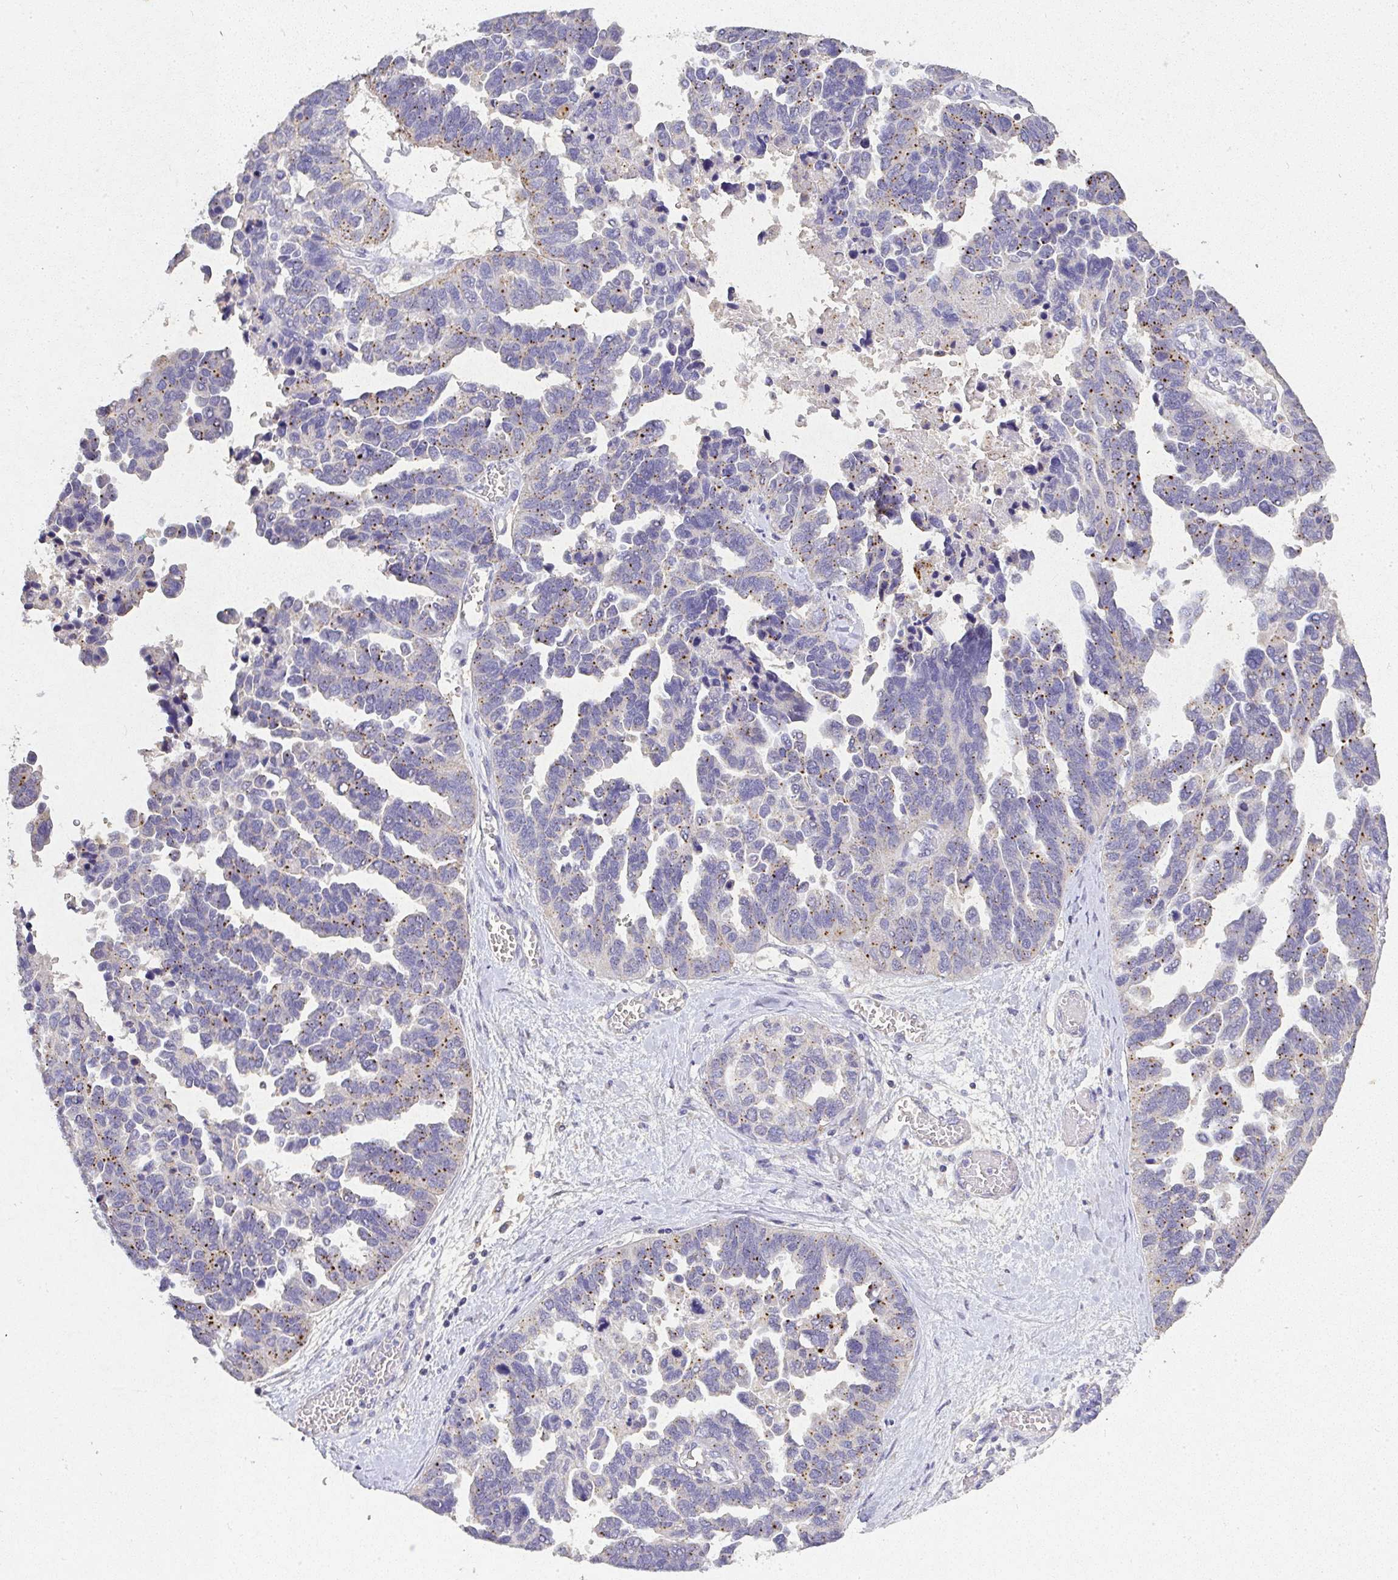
{"staining": {"intensity": "moderate", "quantity": "<25%", "location": "cytoplasmic/membranous"}, "tissue": "ovarian cancer", "cell_type": "Tumor cells", "image_type": "cancer", "snomed": [{"axis": "morphology", "description": "Cystadenocarcinoma, serous, NOS"}, {"axis": "topography", "description": "Ovary"}], "caption": "There is low levels of moderate cytoplasmic/membranous expression in tumor cells of ovarian cancer, as demonstrated by immunohistochemical staining (brown color).", "gene": "RPS2", "patient": {"sex": "female", "age": 64}}